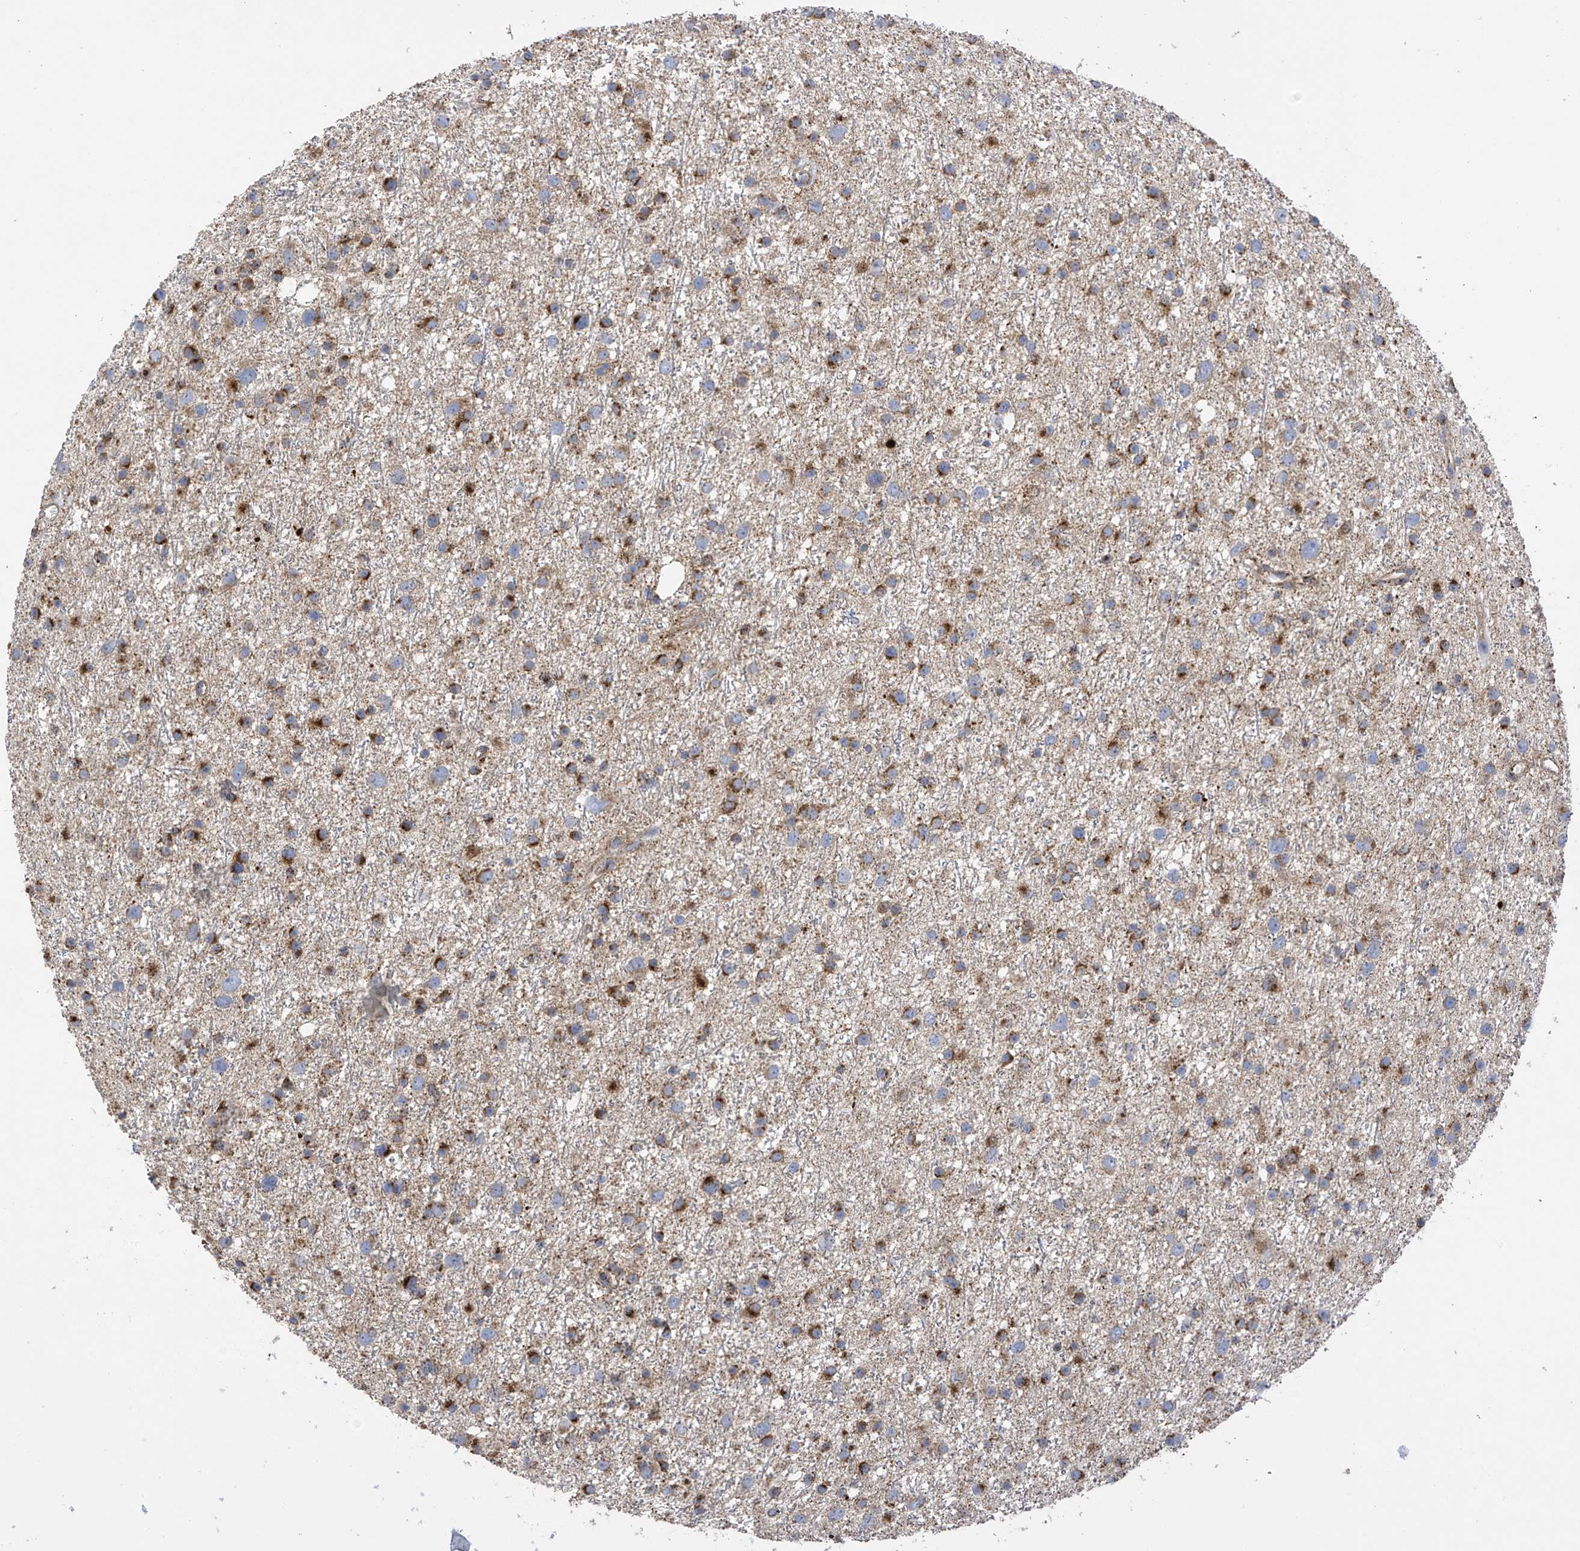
{"staining": {"intensity": "strong", "quantity": ">75%", "location": "cytoplasmic/membranous"}, "tissue": "glioma", "cell_type": "Tumor cells", "image_type": "cancer", "snomed": [{"axis": "morphology", "description": "Glioma, malignant, Low grade"}, {"axis": "topography", "description": "Cerebral cortex"}], "caption": "Malignant glioma (low-grade) stained for a protein (brown) displays strong cytoplasmic/membranous positive staining in approximately >75% of tumor cells.", "gene": "ITM2B", "patient": {"sex": "female", "age": 39}}